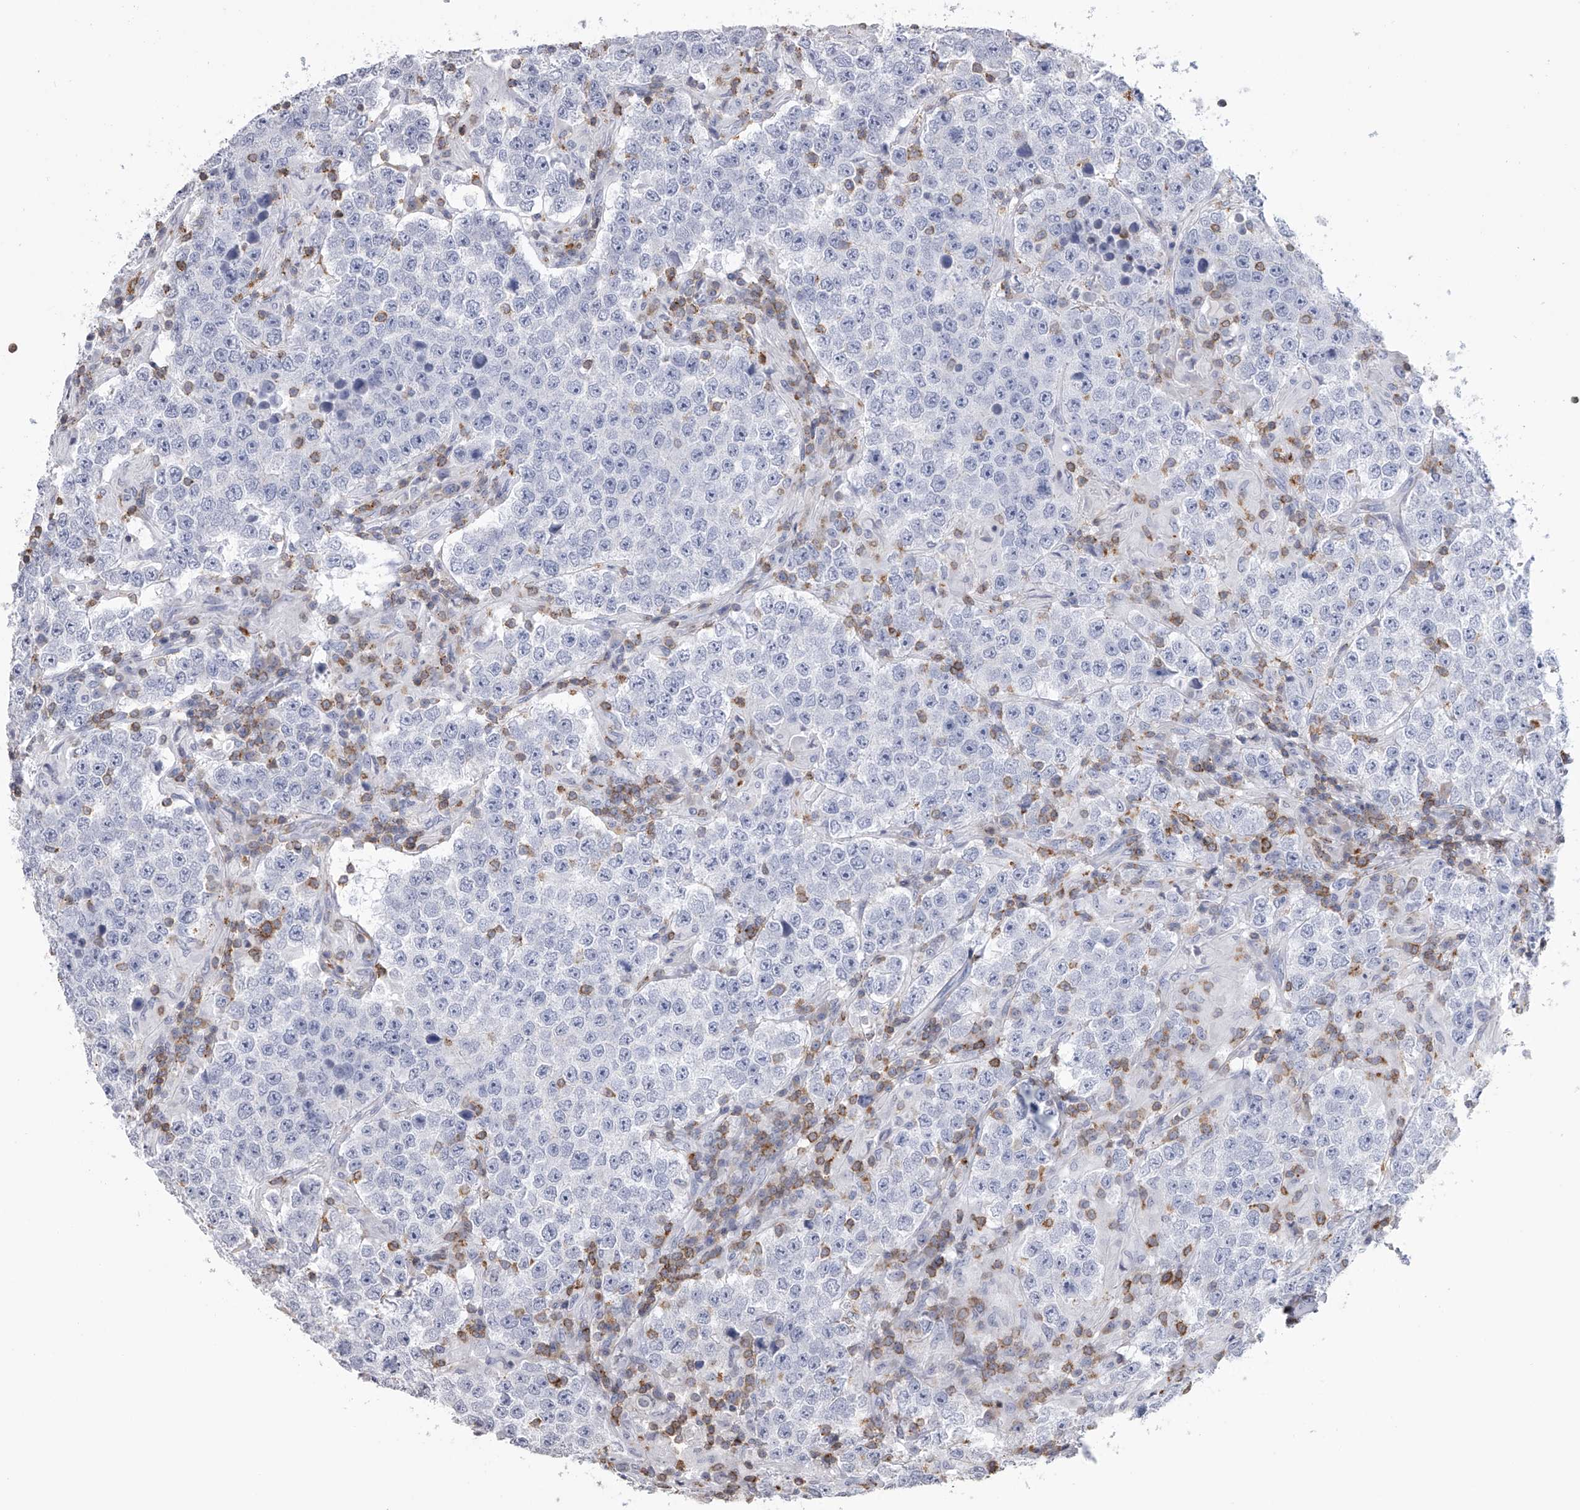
{"staining": {"intensity": "negative", "quantity": "none", "location": "none"}, "tissue": "testis cancer", "cell_type": "Tumor cells", "image_type": "cancer", "snomed": [{"axis": "morphology", "description": "Normal tissue, NOS"}, {"axis": "morphology", "description": "Urothelial carcinoma, High grade"}, {"axis": "morphology", "description": "Seminoma, NOS"}, {"axis": "morphology", "description": "Carcinoma, Embryonal, NOS"}, {"axis": "topography", "description": "Urinary bladder"}, {"axis": "topography", "description": "Testis"}], "caption": "Immunohistochemistry of human embryonal carcinoma (testis) shows no positivity in tumor cells. (Brightfield microscopy of DAB immunohistochemistry at high magnification).", "gene": "TASP1", "patient": {"sex": "male", "age": 41}}